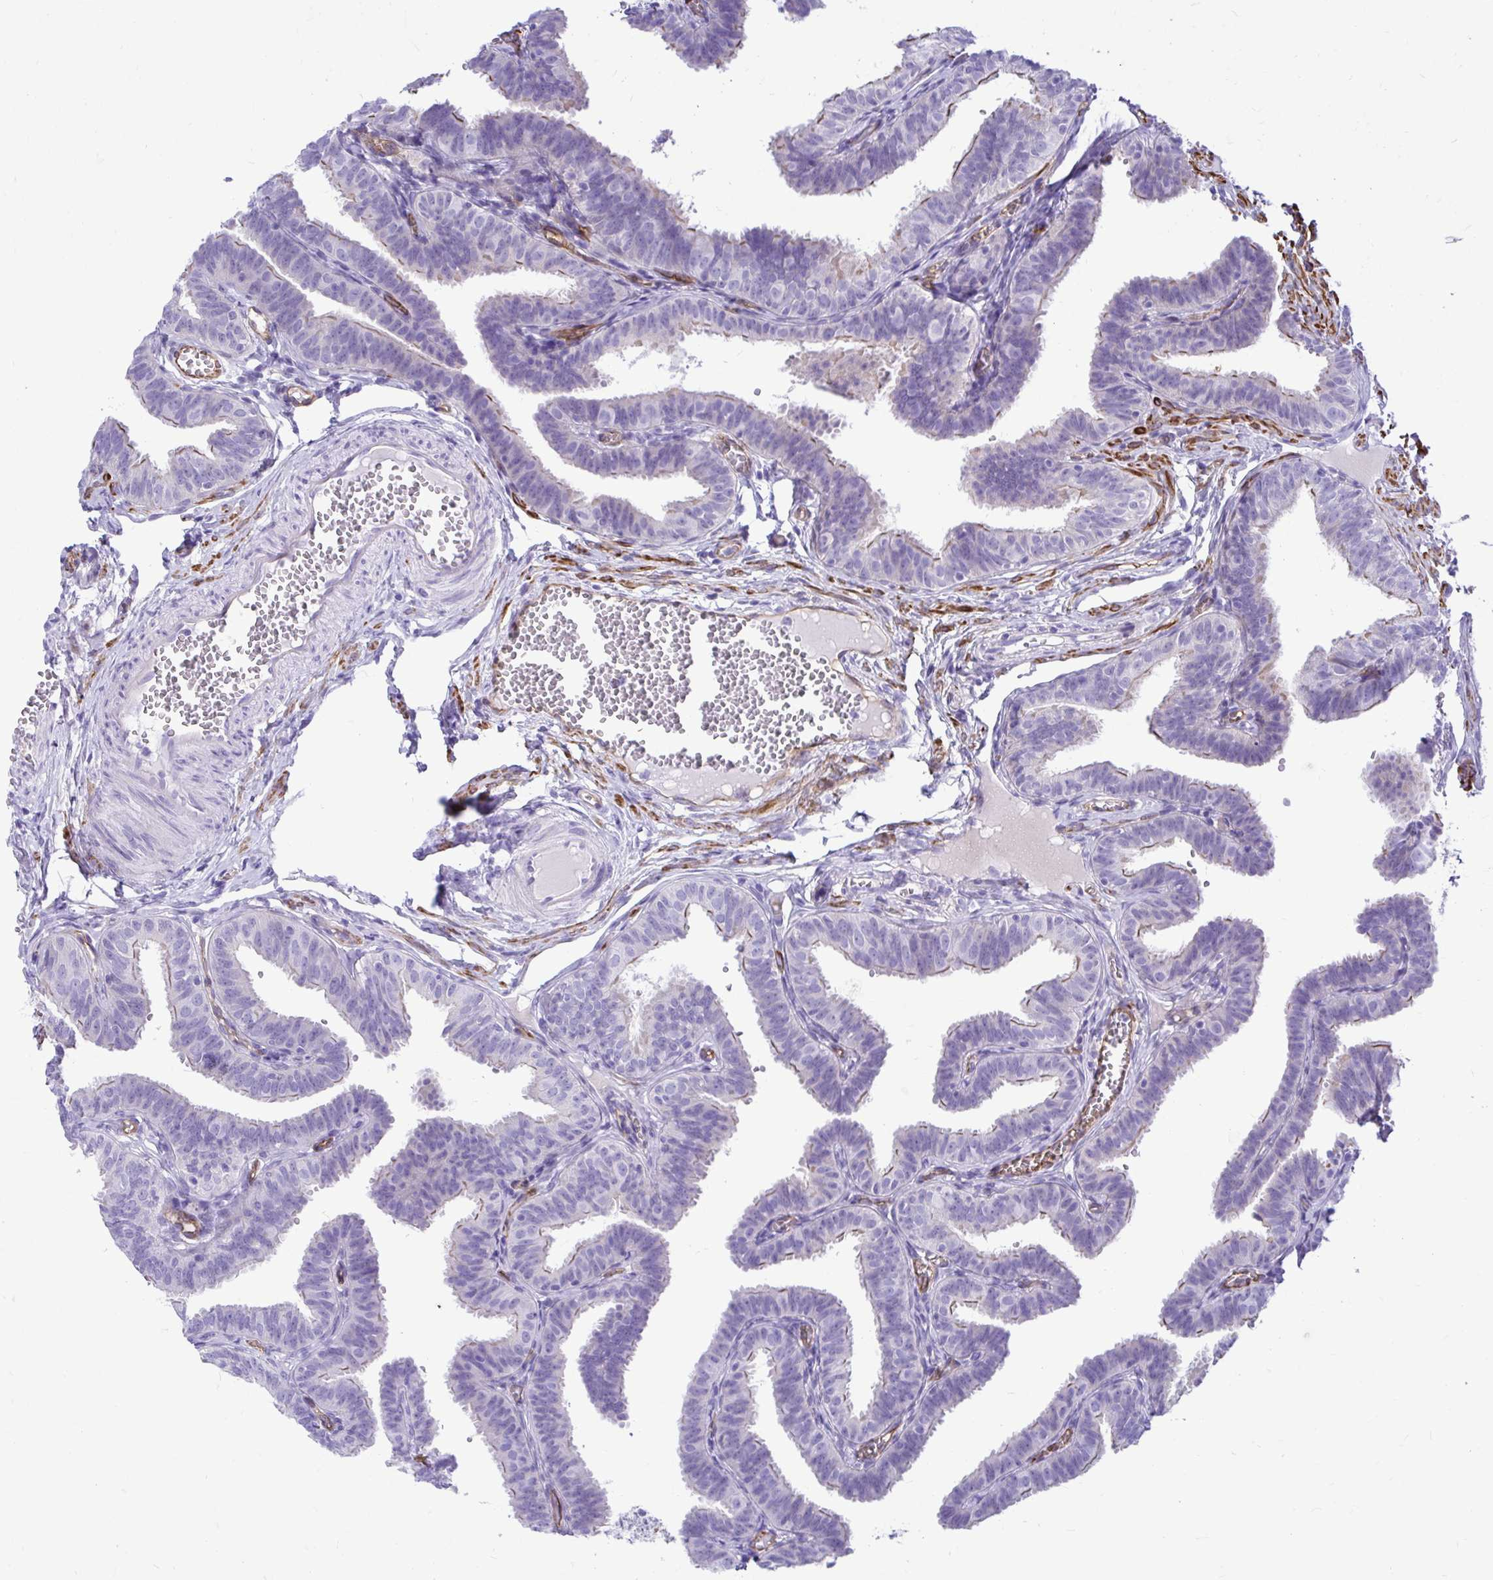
{"staining": {"intensity": "negative", "quantity": "none", "location": "none"}, "tissue": "fallopian tube", "cell_type": "Glandular cells", "image_type": "normal", "snomed": [{"axis": "morphology", "description": "Normal tissue, NOS"}, {"axis": "topography", "description": "Fallopian tube"}], "caption": "The image reveals no staining of glandular cells in unremarkable fallopian tube.", "gene": "ABCG2", "patient": {"sex": "female", "age": 25}}